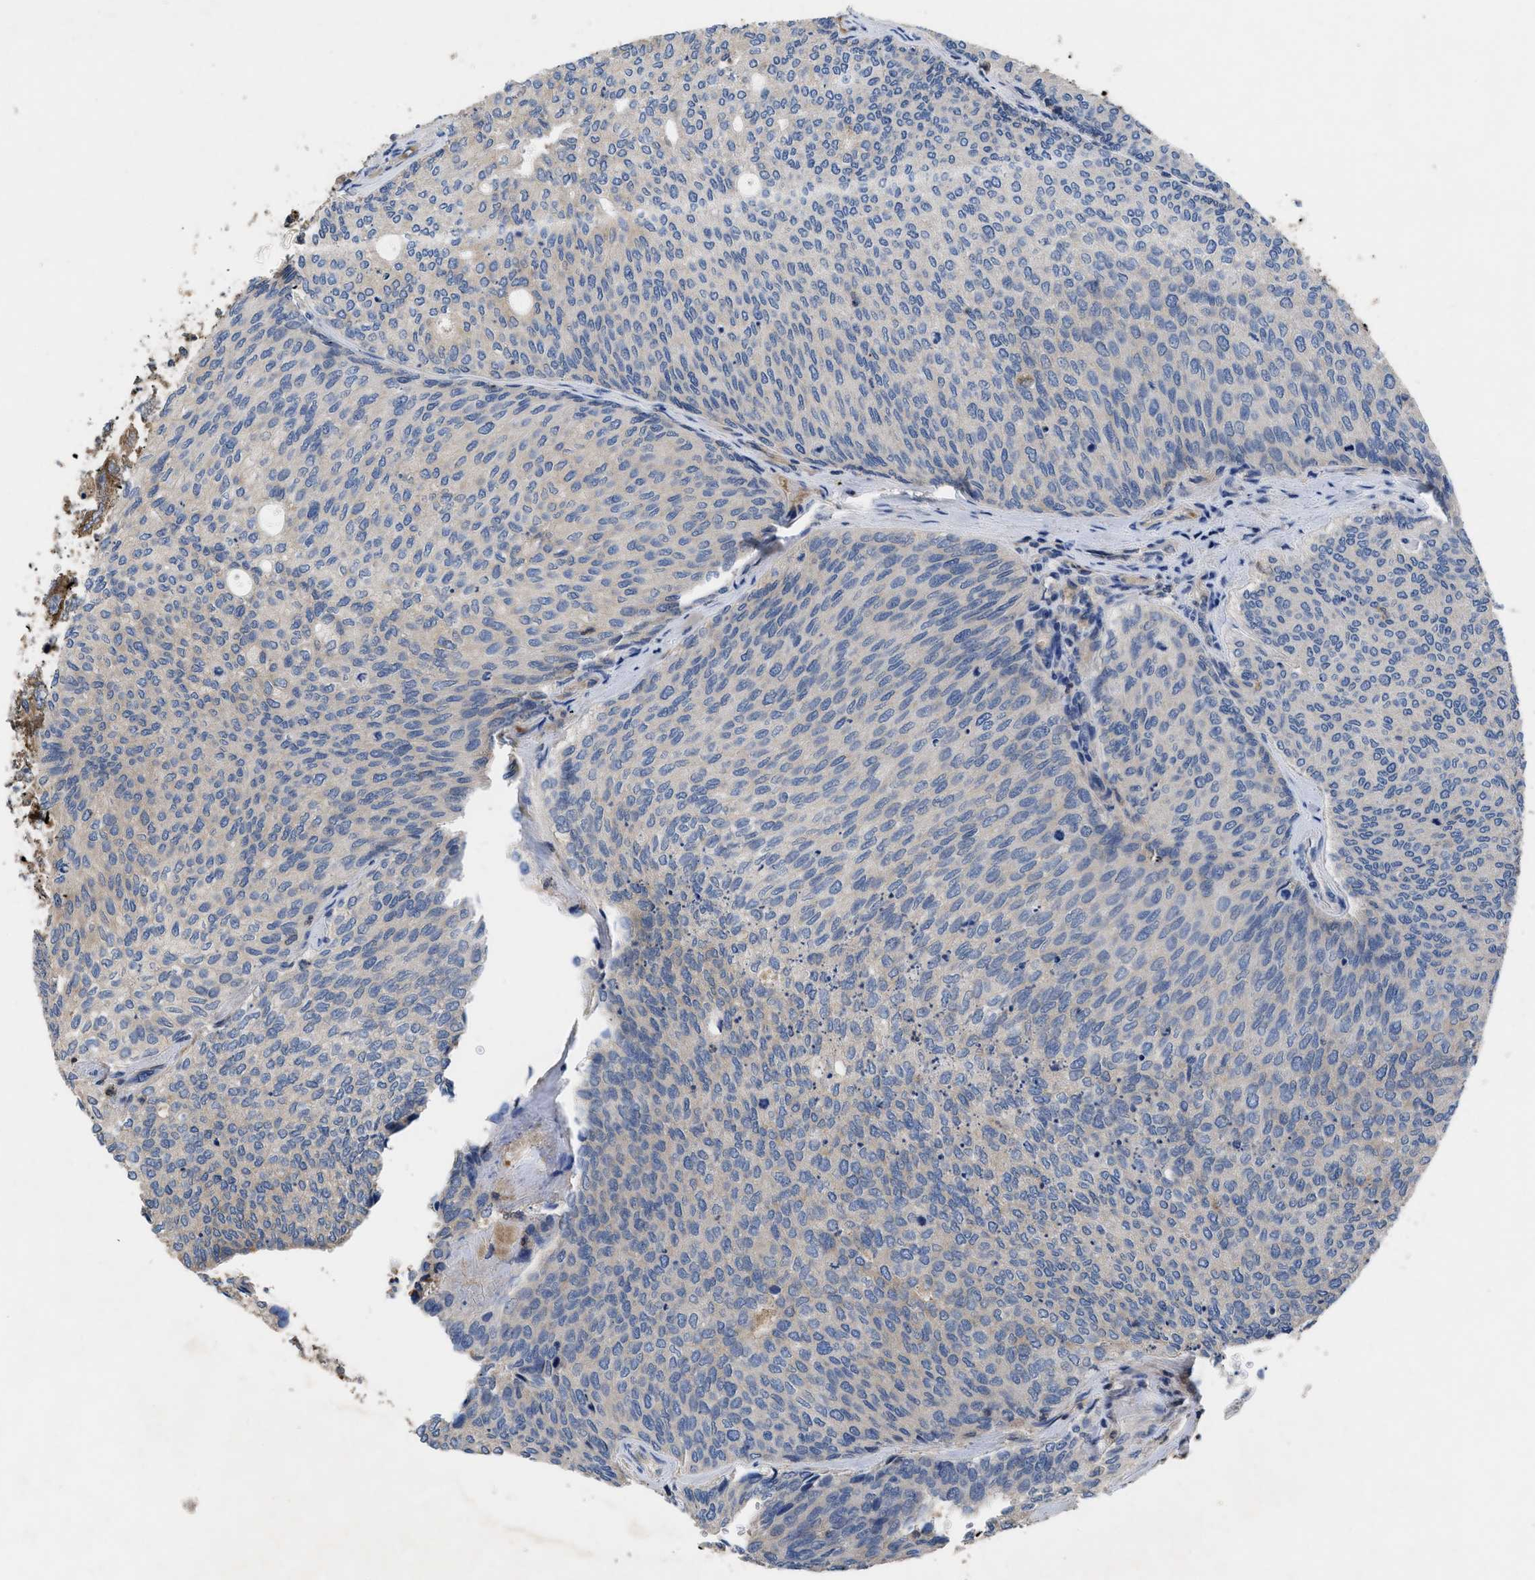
{"staining": {"intensity": "weak", "quantity": "<25%", "location": "cytoplasmic/membranous"}, "tissue": "urothelial cancer", "cell_type": "Tumor cells", "image_type": "cancer", "snomed": [{"axis": "morphology", "description": "Urothelial carcinoma, Low grade"}, {"axis": "topography", "description": "Urinary bladder"}], "caption": "This is an IHC photomicrograph of human urothelial carcinoma (low-grade). There is no staining in tumor cells.", "gene": "YBEY", "patient": {"sex": "female", "age": 79}}